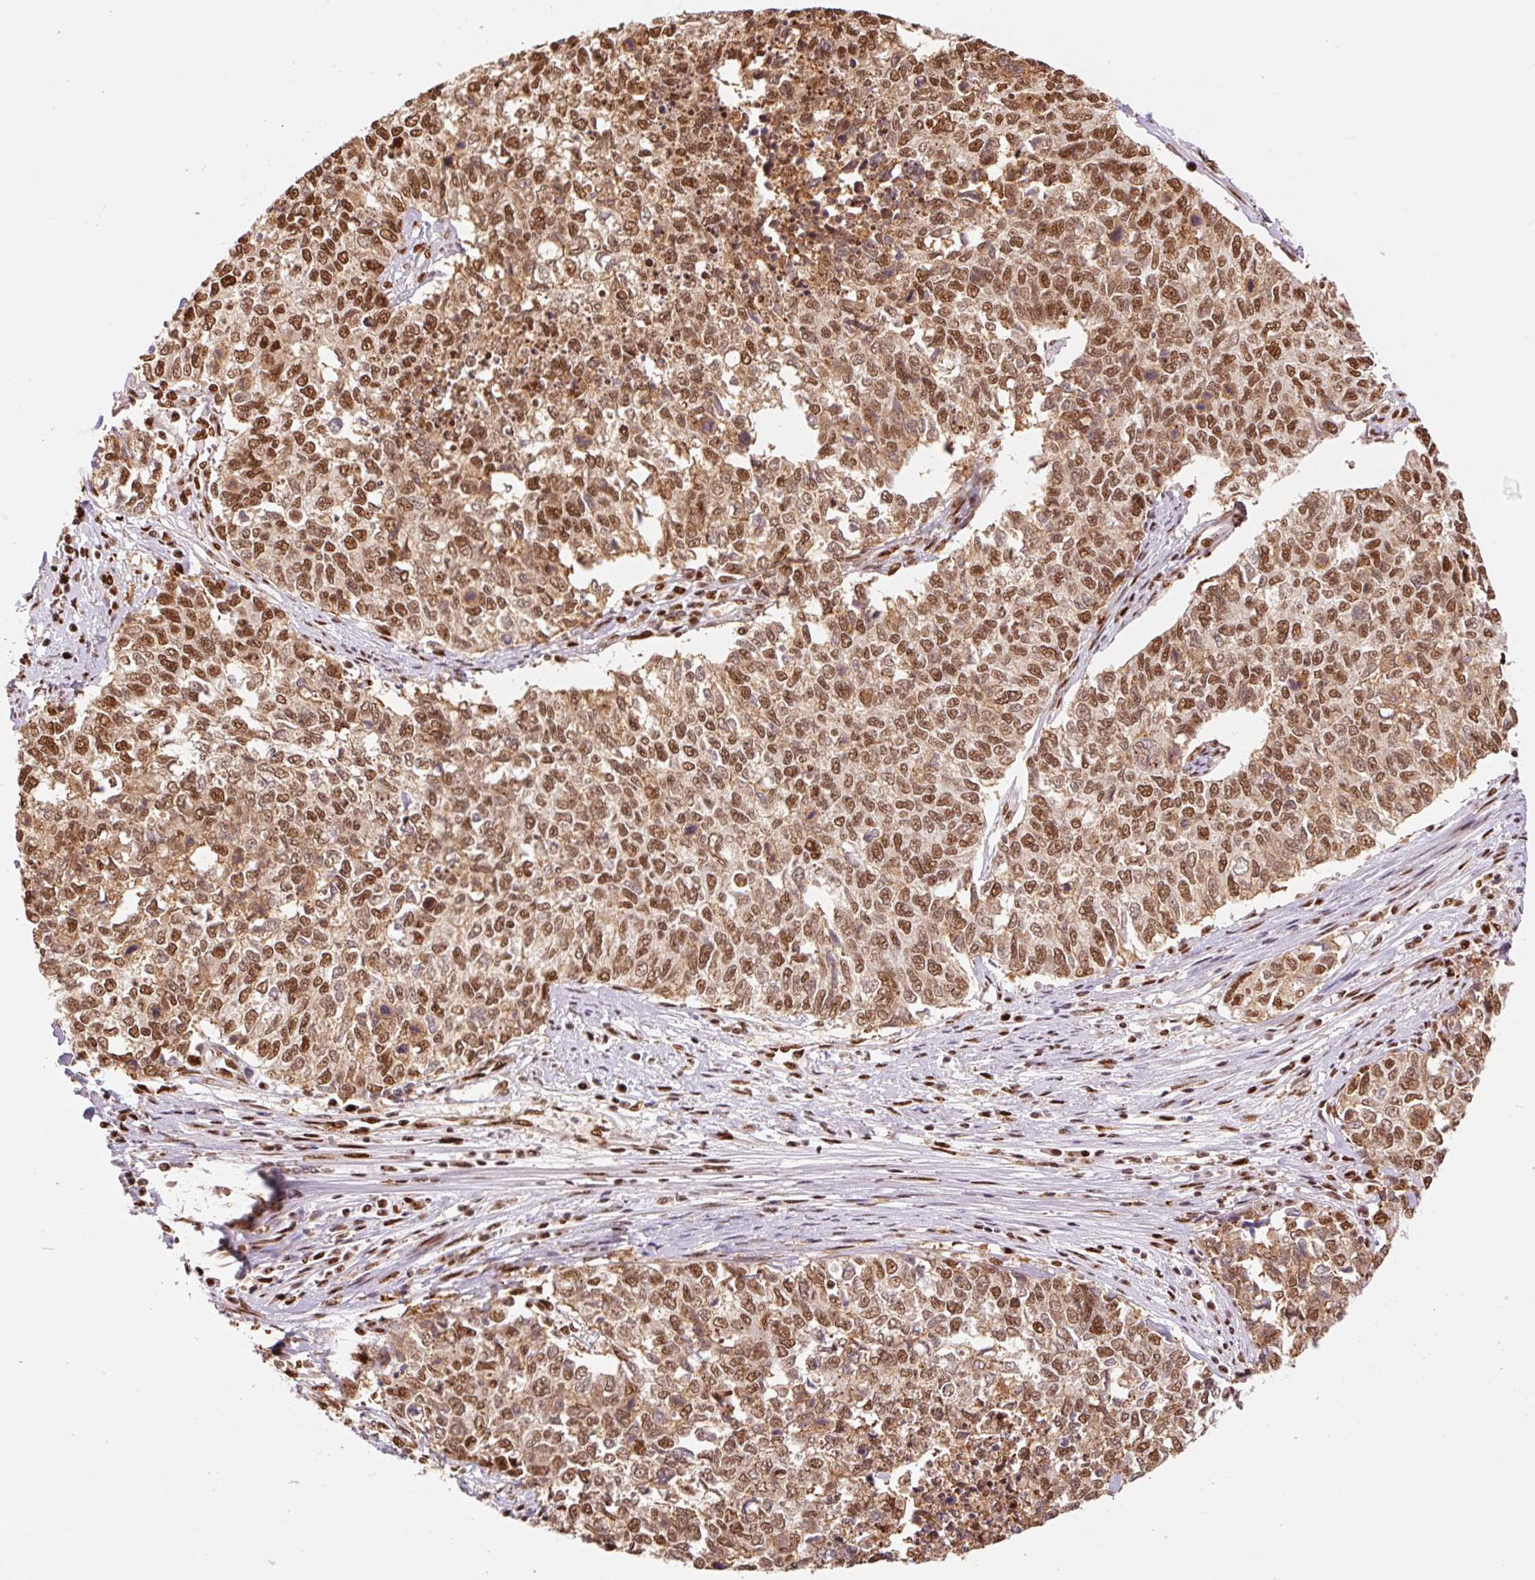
{"staining": {"intensity": "moderate", "quantity": ">75%", "location": "nuclear"}, "tissue": "cervical cancer", "cell_type": "Tumor cells", "image_type": "cancer", "snomed": [{"axis": "morphology", "description": "Adenocarcinoma, NOS"}, {"axis": "topography", "description": "Cervix"}], "caption": "Brown immunohistochemical staining in human cervical cancer (adenocarcinoma) exhibits moderate nuclear expression in approximately >75% of tumor cells.", "gene": "GPR139", "patient": {"sex": "female", "age": 63}}